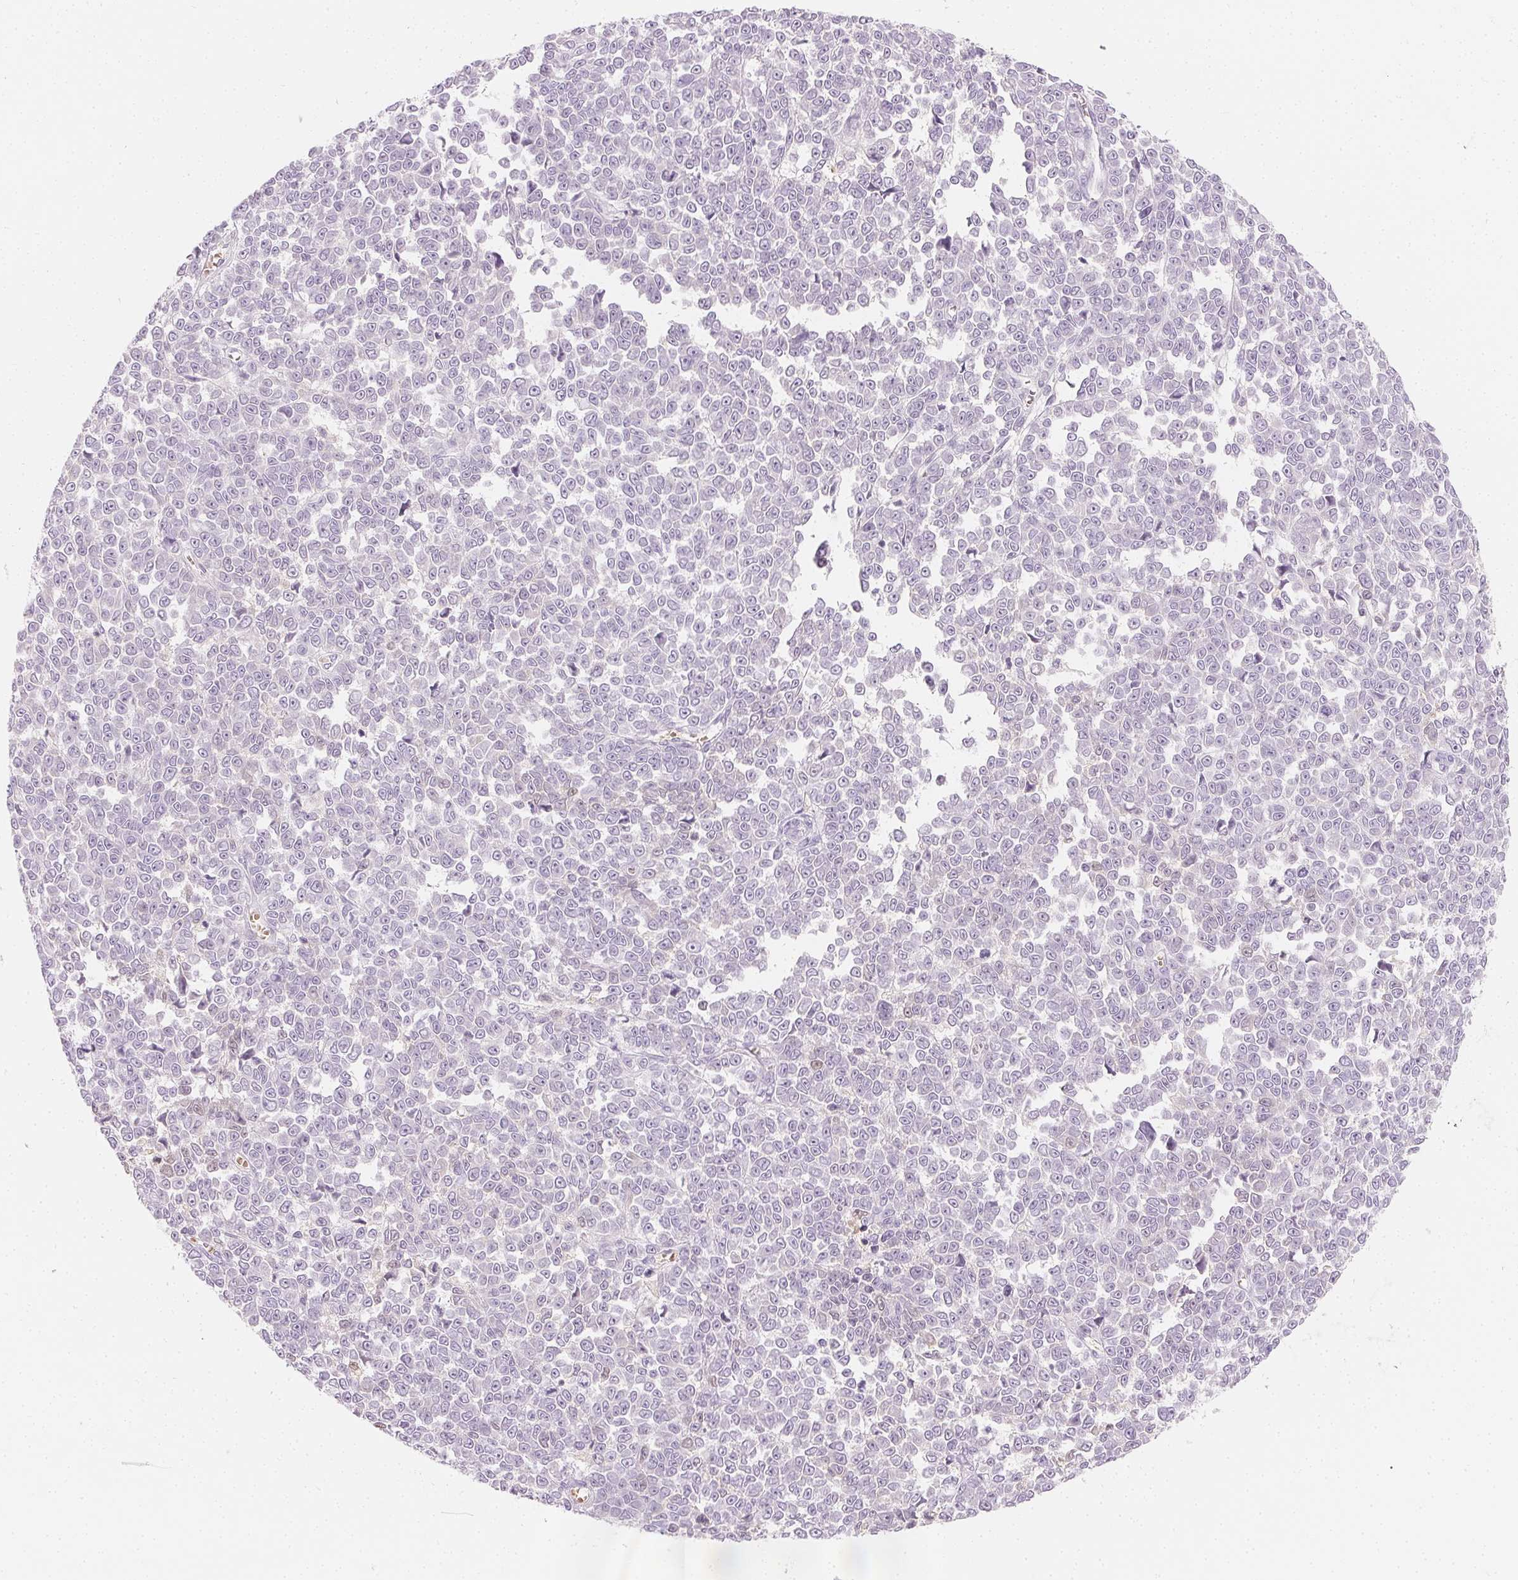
{"staining": {"intensity": "negative", "quantity": "none", "location": "none"}, "tissue": "melanoma", "cell_type": "Tumor cells", "image_type": "cancer", "snomed": [{"axis": "morphology", "description": "Malignant melanoma, NOS"}, {"axis": "topography", "description": "Skin"}], "caption": "A high-resolution histopathology image shows IHC staining of malignant melanoma, which demonstrates no significant positivity in tumor cells. The staining was performed using DAB to visualize the protein expression in brown, while the nuclei were stained in blue with hematoxylin (Magnification: 20x).", "gene": "AFM", "patient": {"sex": "female", "age": 95}}